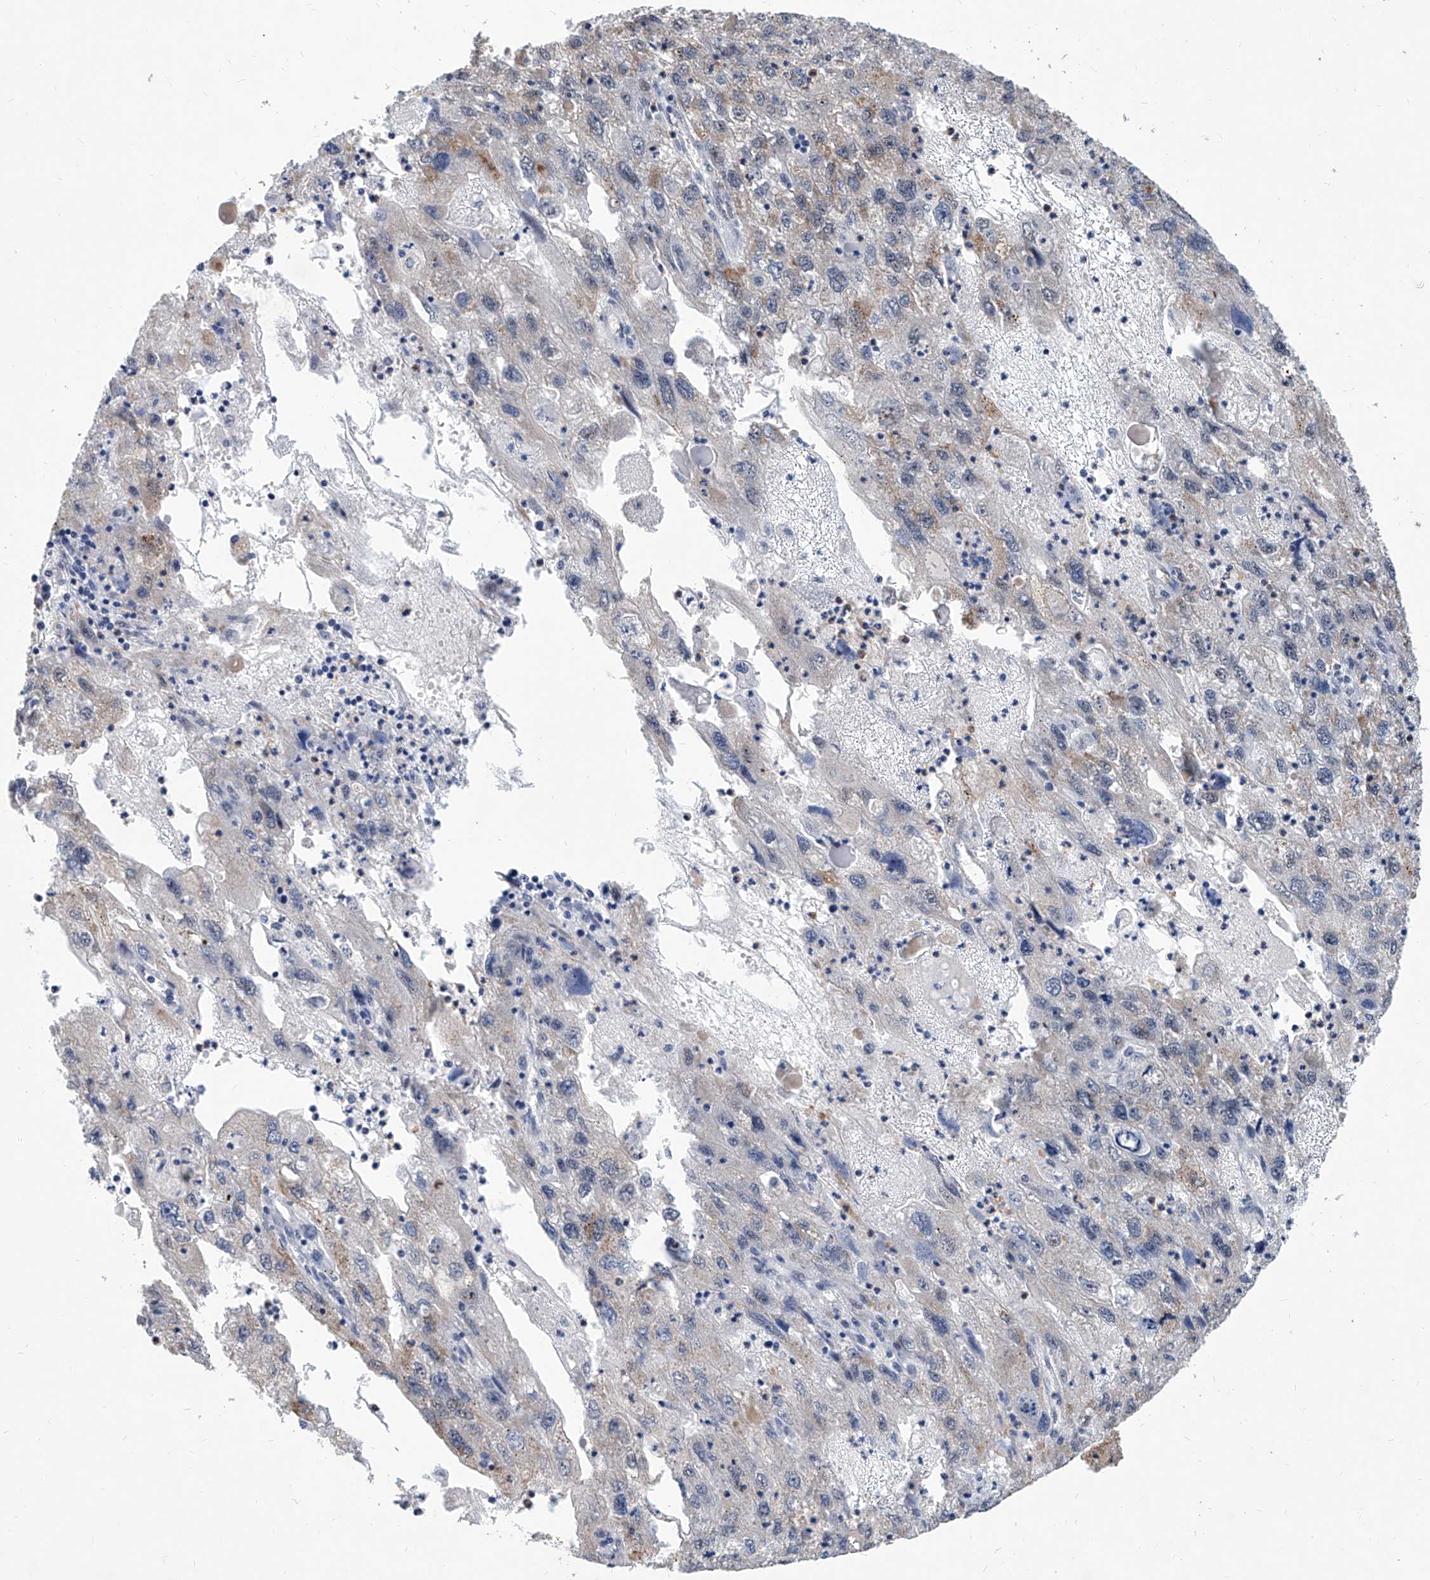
{"staining": {"intensity": "weak", "quantity": "<25%", "location": "nuclear"}, "tissue": "endometrial cancer", "cell_type": "Tumor cells", "image_type": "cancer", "snomed": [{"axis": "morphology", "description": "Adenocarcinoma, NOS"}, {"axis": "topography", "description": "Endometrium"}], "caption": "Immunohistochemistry (IHC) histopathology image of neoplastic tissue: endometrial cancer (adenocarcinoma) stained with DAB reveals no significant protein positivity in tumor cells. (Stains: DAB IHC with hematoxylin counter stain, Microscopy: brightfield microscopy at high magnification).", "gene": "MFSD4B", "patient": {"sex": "female", "age": 49}}